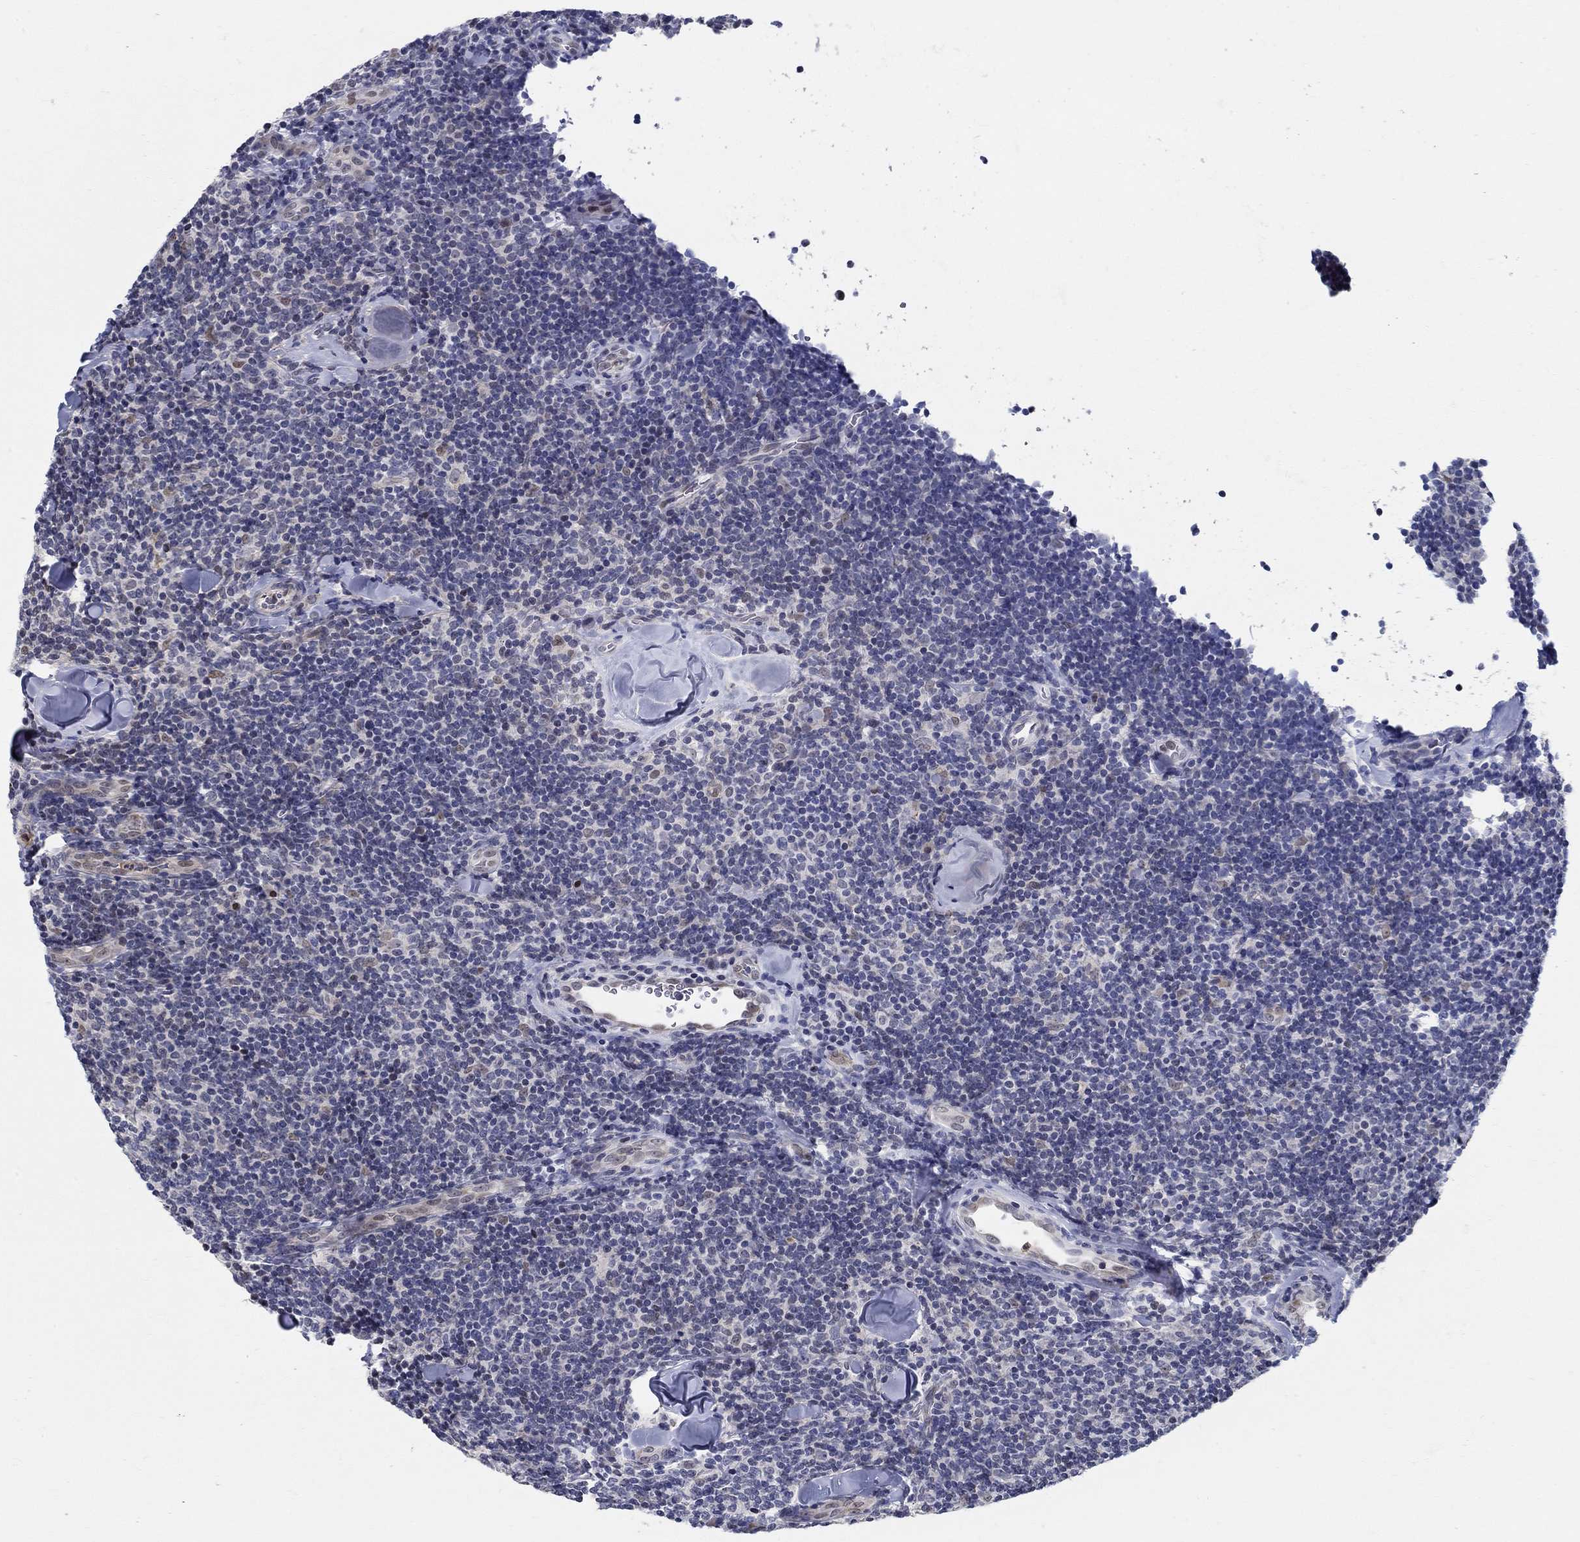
{"staining": {"intensity": "negative", "quantity": "none", "location": "none"}, "tissue": "lymphoma", "cell_type": "Tumor cells", "image_type": "cancer", "snomed": [{"axis": "morphology", "description": "Malignant lymphoma, non-Hodgkin's type, Low grade"}, {"axis": "topography", "description": "Lymph node"}], "caption": "Tumor cells show no significant protein expression in low-grade malignant lymphoma, non-Hodgkin's type.", "gene": "C16orf46", "patient": {"sex": "female", "age": 56}}